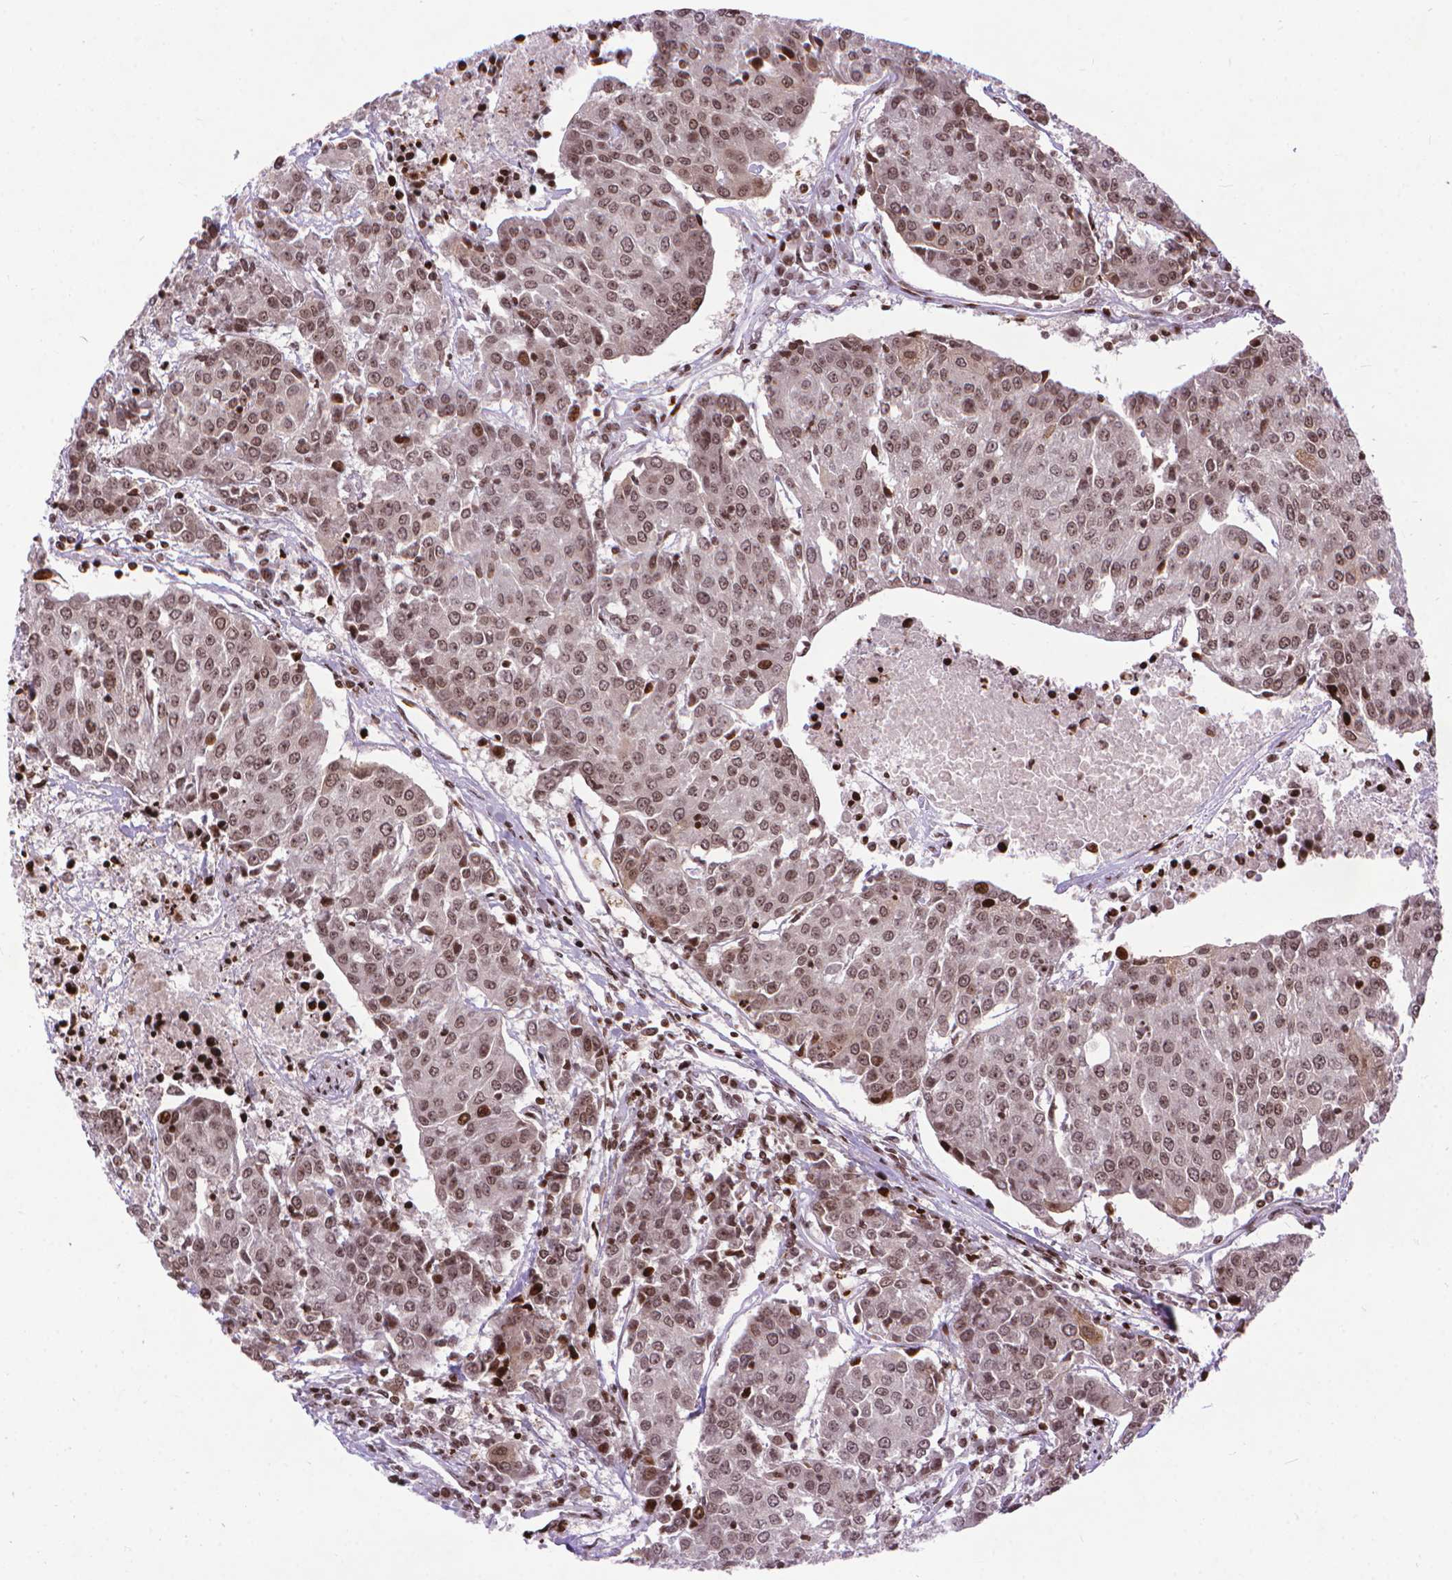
{"staining": {"intensity": "moderate", "quantity": "<25%", "location": "nuclear"}, "tissue": "urothelial cancer", "cell_type": "Tumor cells", "image_type": "cancer", "snomed": [{"axis": "morphology", "description": "Urothelial carcinoma, High grade"}, {"axis": "topography", "description": "Urinary bladder"}], "caption": "IHC photomicrograph of human urothelial cancer stained for a protein (brown), which demonstrates low levels of moderate nuclear positivity in approximately <25% of tumor cells.", "gene": "AMER1", "patient": {"sex": "female", "age": 85}}